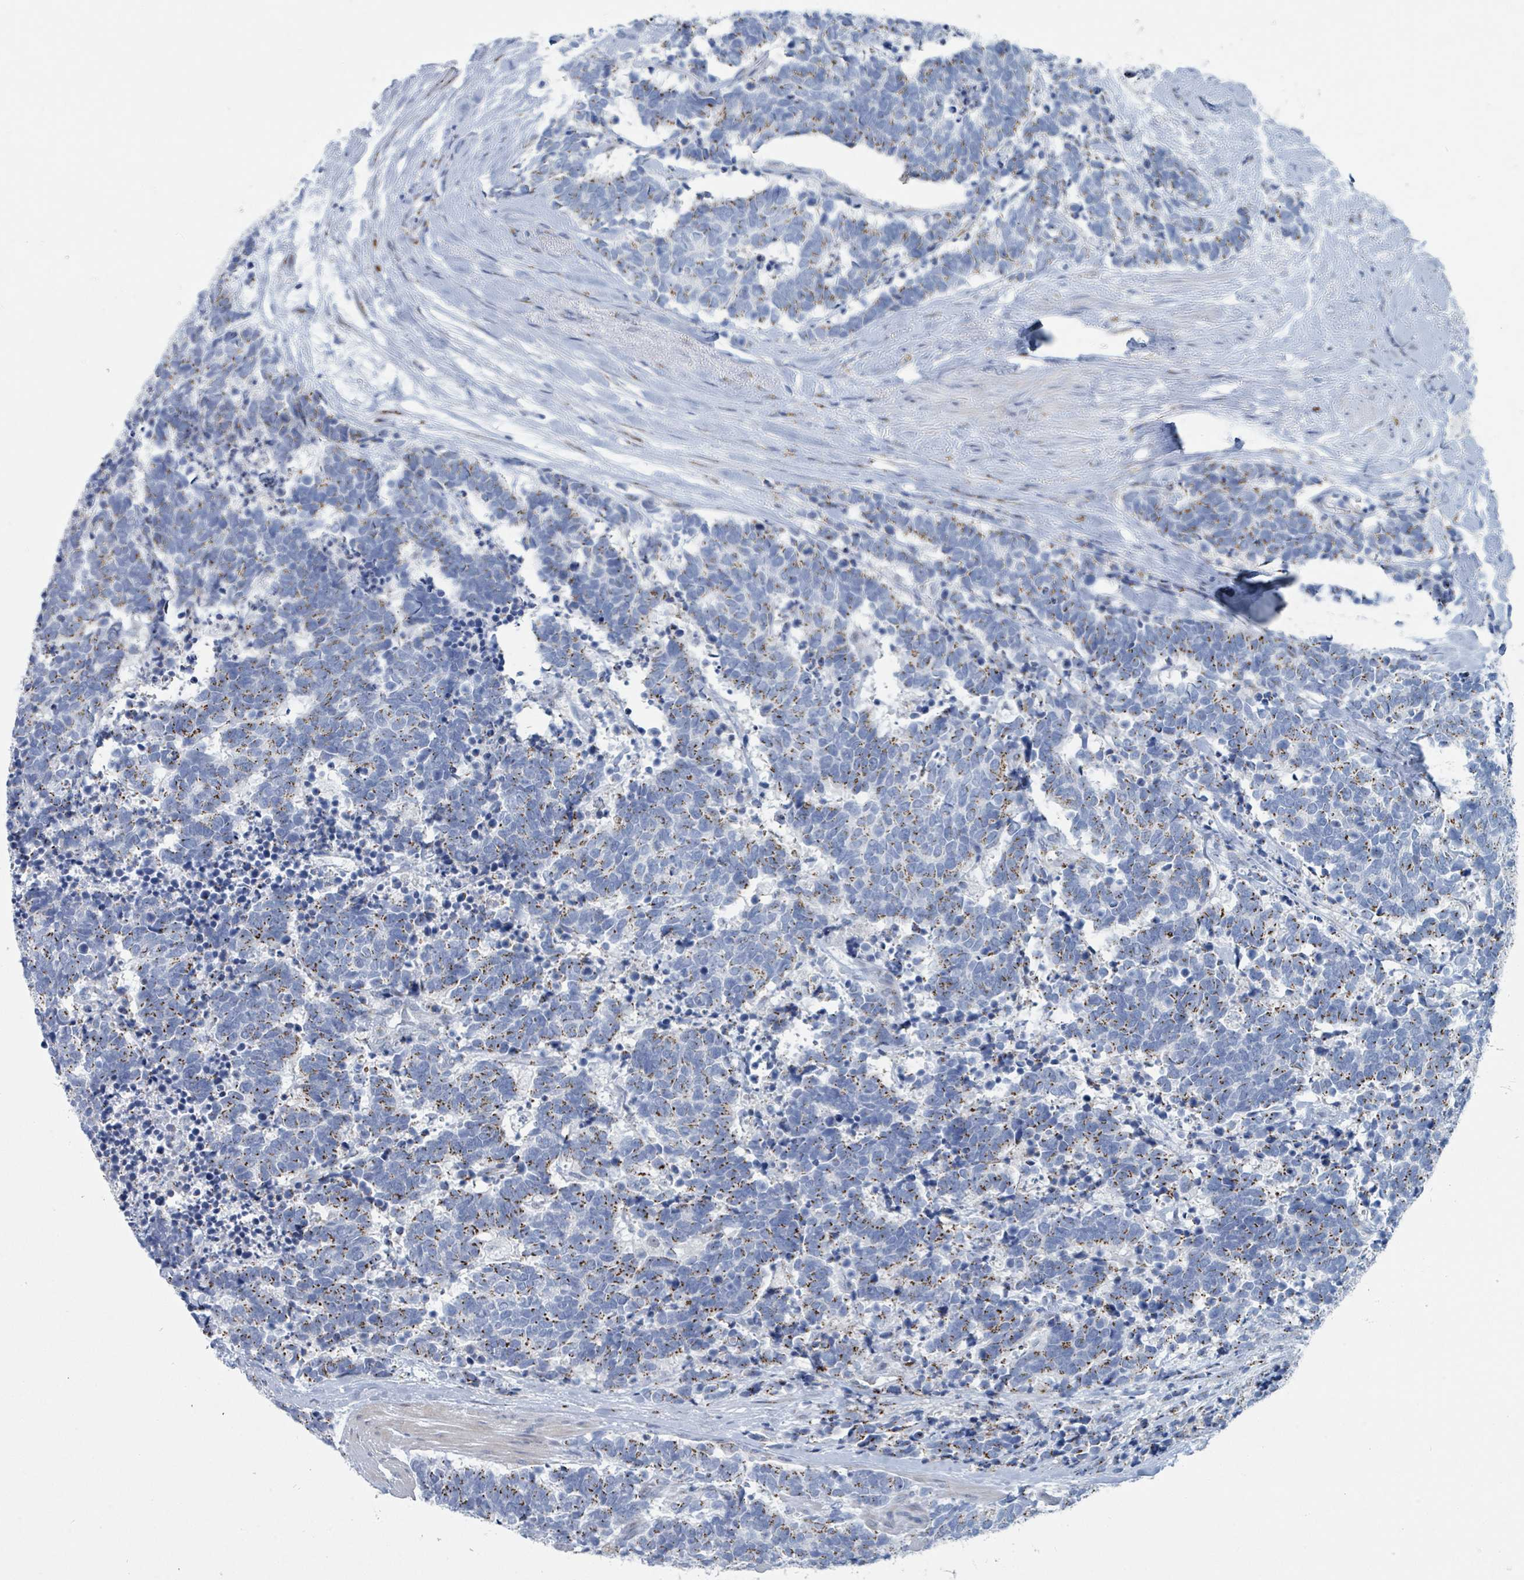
{"staining": {"intensity": "negative", "quantity": "none", "location": "none"}, "tissue": "carcinoid", "cell_type": "Tumor cells", "image_type": "cancer", "snomed": [{"axis": "morphology", "description": "Carcinoma, NOS"}, {"axis": "morphology", "description": "Carcinoid, malignant, NOS"}, {"axis": "topography", "description": "Prostate"}], "caption": "Immunohistochemical staining of human carcinoid exhibits no significant staining in tumor cells.", "gene": "DCAF5", "patient": {"sex": "male", "age": 57}}